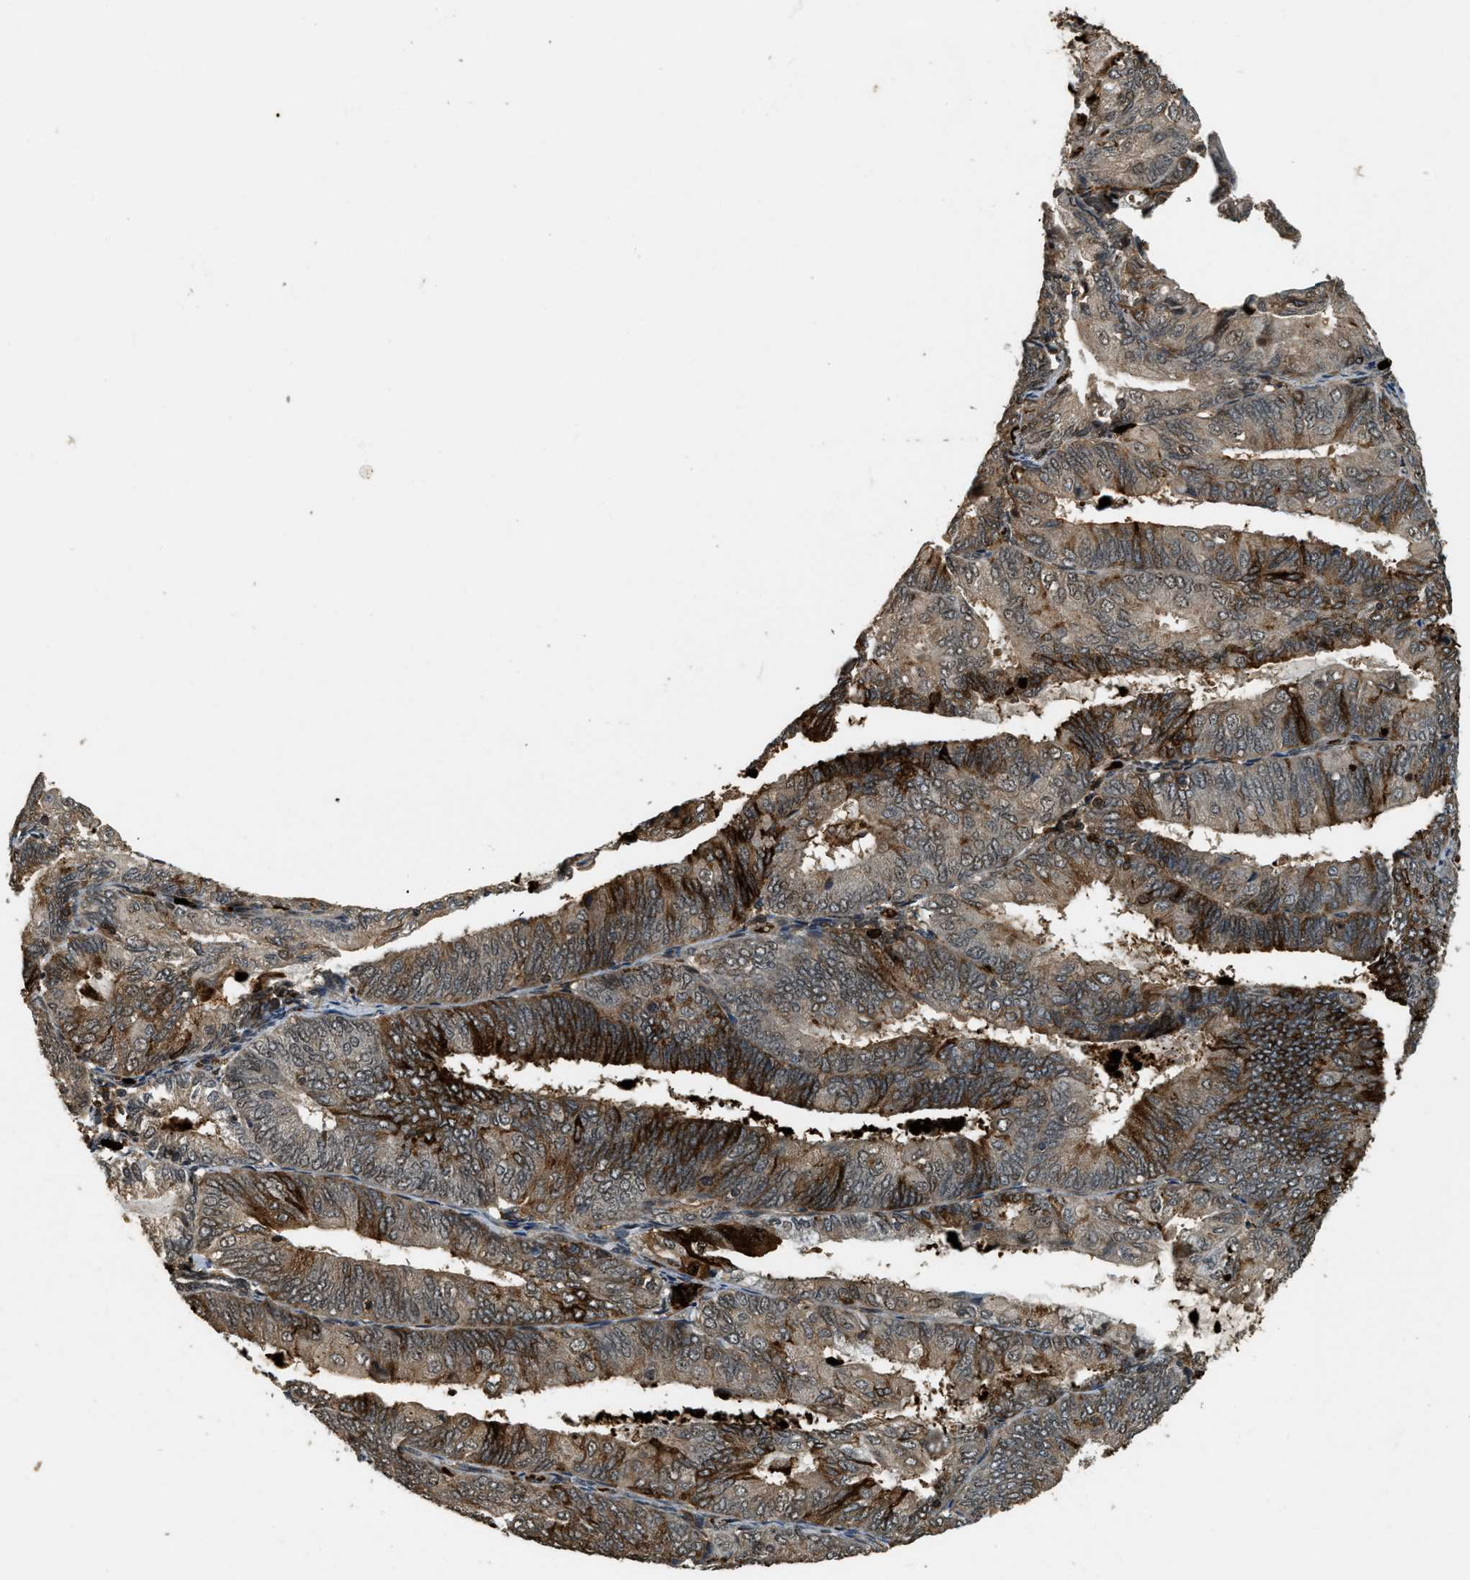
{"staining": {"intensity": "strong", "quantity": "<25%", "location": "cytoplasmic/membranous"}, "tissue": "endometrial cancer", "cell_type": "Tumor cells", "image_type": "cancer", "snomed": [{"axis": "morphology", "description": "Adenocarcinoma, NOS"}, {"axis": "topography", "description": "Endometrium"}], "caption": "Protein staining of adenocarcinoma (endometrial) tissue demonstrates strong cytoplasmic/membranous staining in approximately <25% of tumor cells.", "gene": "RNF141", "patient": {"sex": "female", "age": 81}}